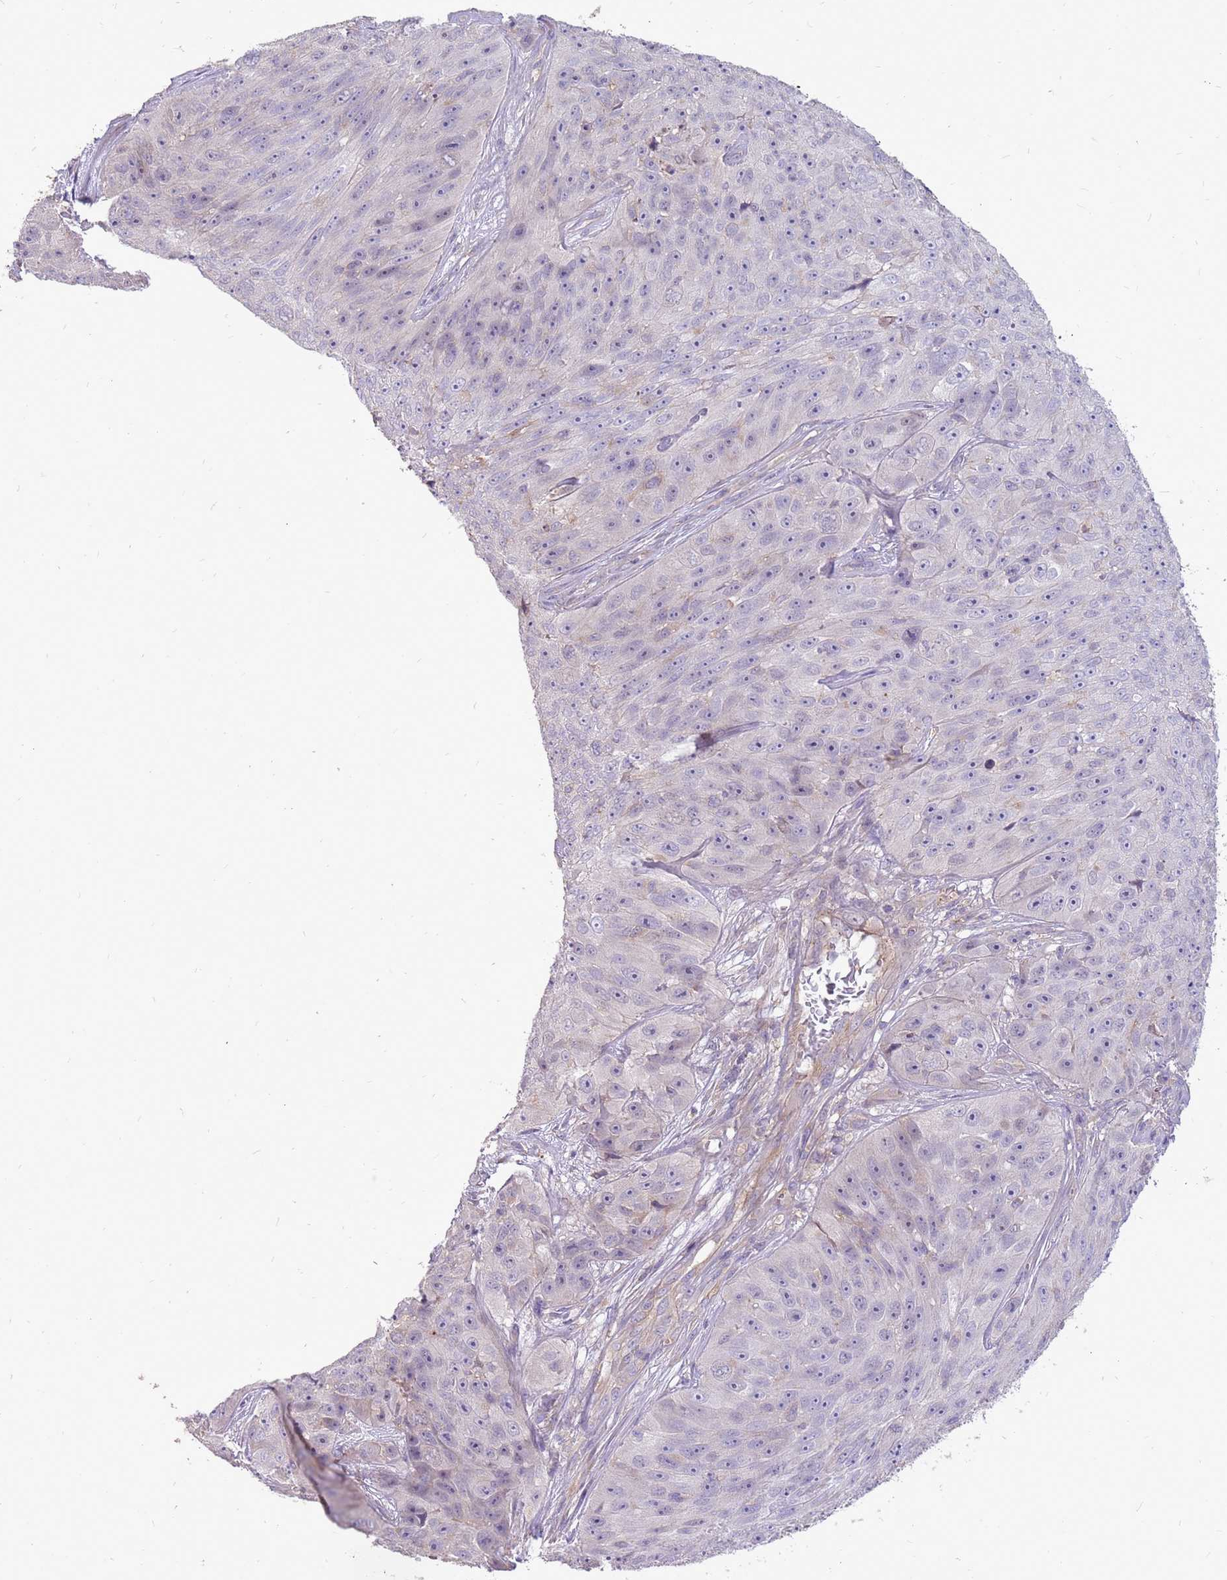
{"staining": {"intensity": "negative", "quantity": "none", "location": "none"}, "tissue": "skin cancer", "cell_type": "Tumor cells", "image_type": "cancer", "snomed": [{"axis": "morphology", "description": "Squamous cell carcinoma, NOS"}, {"axis": "topography", "description": "Skin"}], "caption": "Tumor cells show no significant staining in skin cancer (squamous cell carcinoma). (Brightfield microscopy of DAB (3,3'-diaminobenzidine) immunohistochemistry (IHC) at high magnification).", "gene": "WASHC4", "patient": {"sex": "female", "age": 87}}